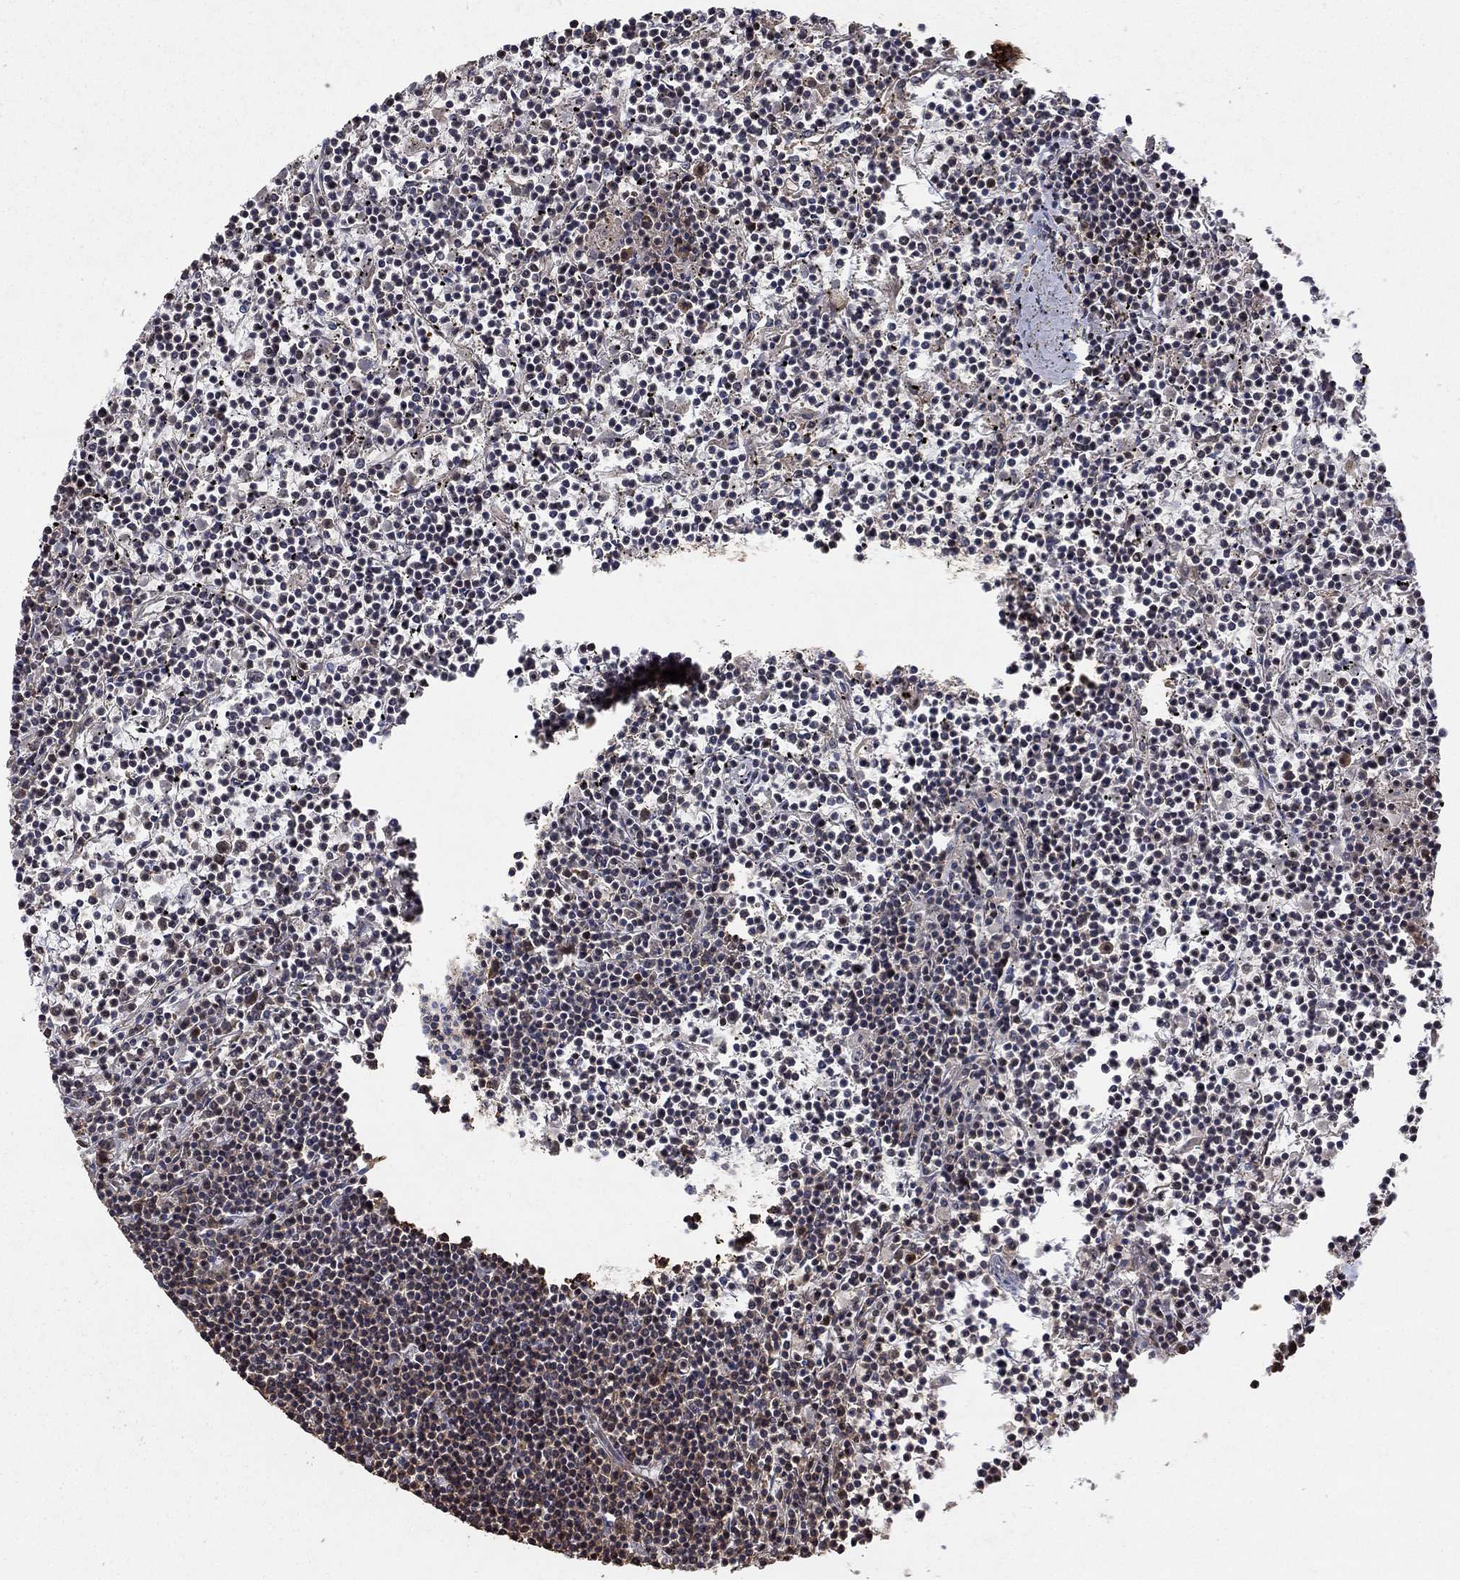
{"staining": {"intensity": "negative", "quantity": "none", "location": "none"}, "tissue": "lymphoma", "cell_type": "Tumor cells", "image_type": "cancer", "snomed": [{"axis": "morphology", "description": "Malignant lymphoma, non-Hodgkin's type, Low grade"}, {"axis": "topography", "description": "Spleen"}], "caption": "This histopathology image is of lymphoma stained with IHC to label a protein in brown with the nuclei are counter-stained blue. There is no positivity in tumor cells.", "gene": "CCDC66", "patient": {"sex": "female", "age": 19}}